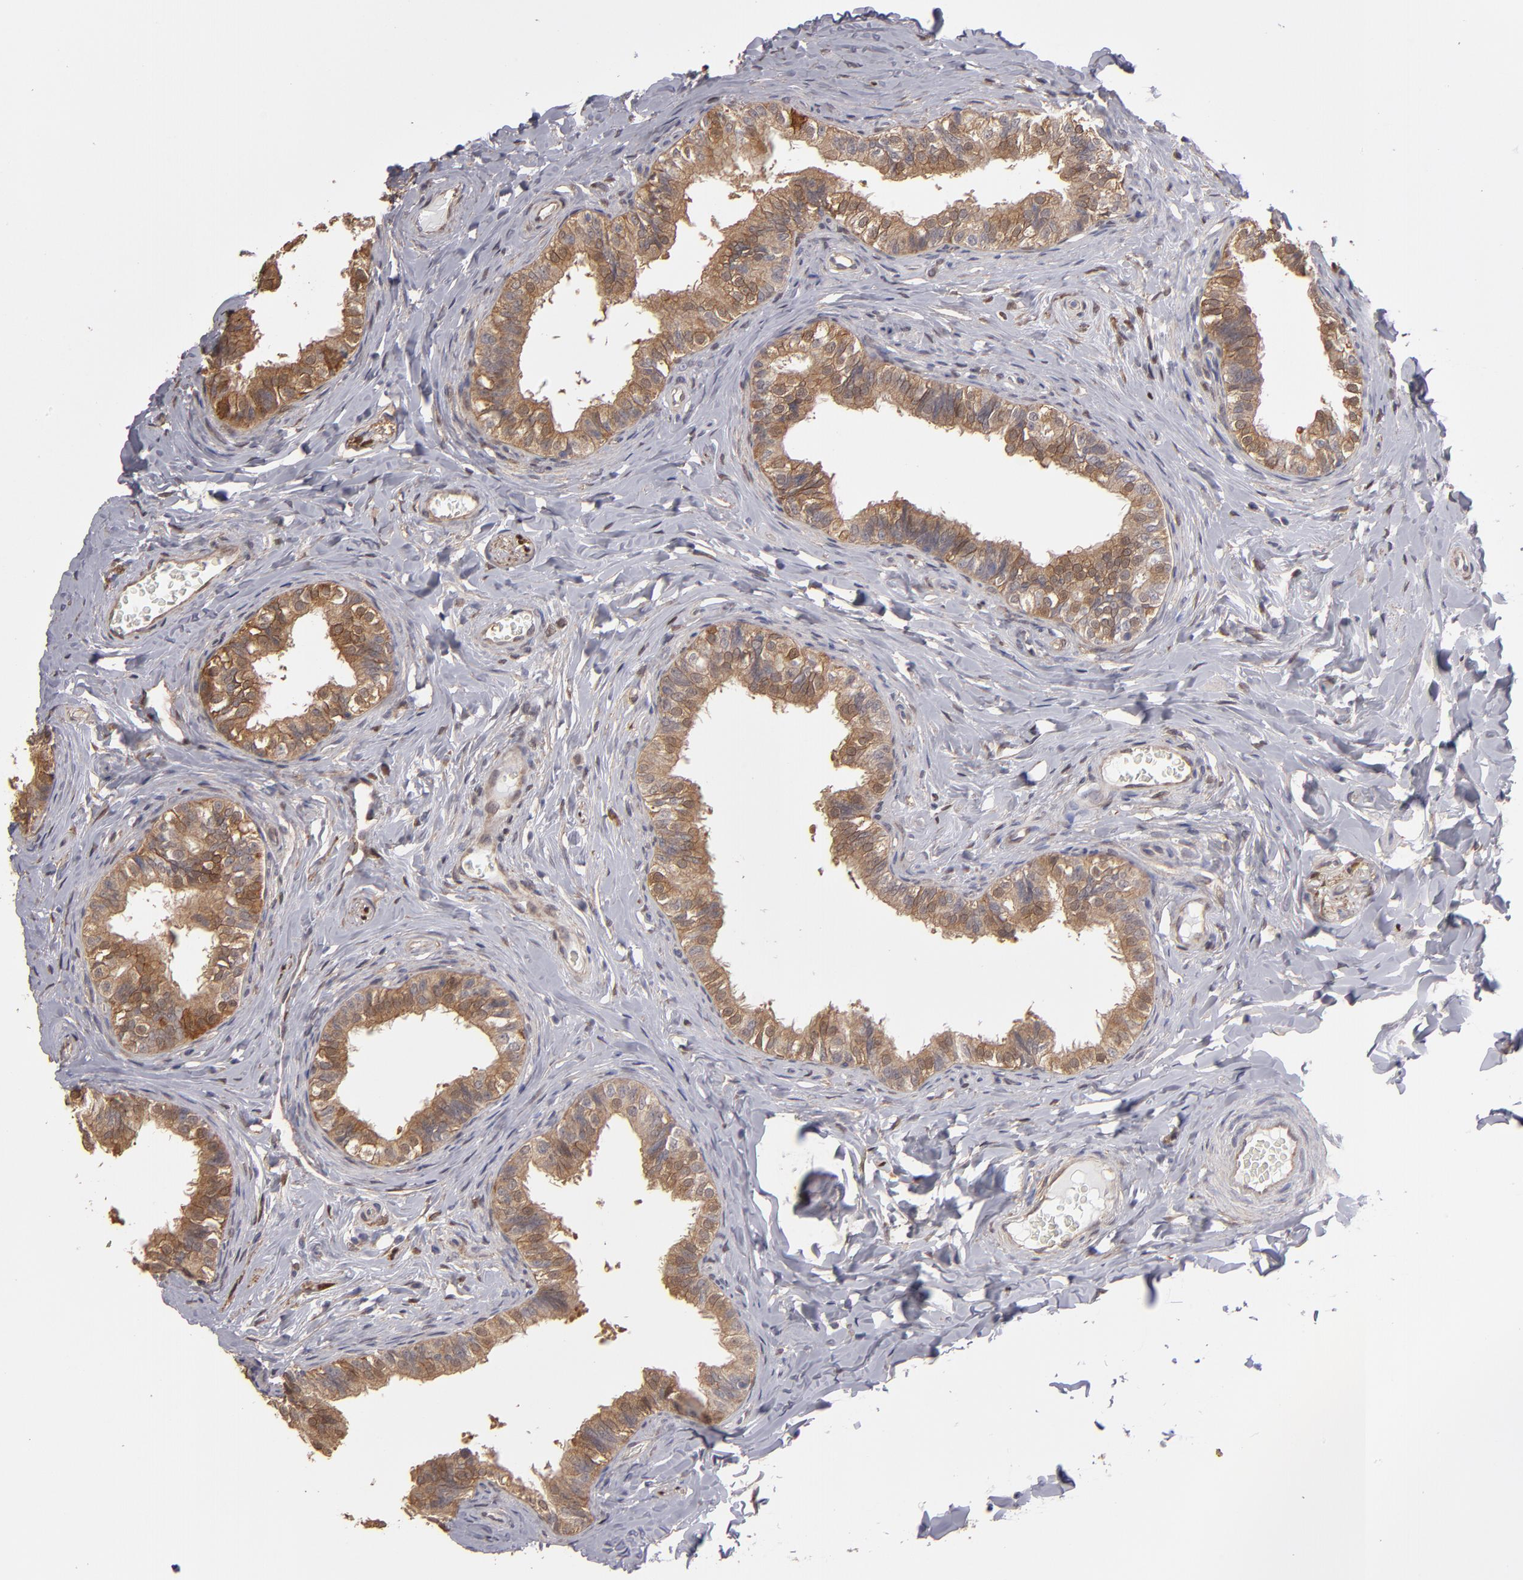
{"staining": {"intensity": "moderate", "quantity": ">75%", "location": "cytoplasmic/membranous"}, "tissue": "epididymis", "cell_type": "Glandular cells", "image_type": "normal", "snomed": [{"axis": "morphology", "description": "Normal tissue, NOS"}, {"axis": "topography", "description": "Soft tissue"}, {"axis": "topography", "description": "Epididymis"}], "caption": "Protein analysis of unremarkable epididymis exhibits moderate cytoplasmic/membranous staining in approximately >75% of glandular cells.", "gene": "NDRG2", "patient": {"sex": "male", "age": 26}}